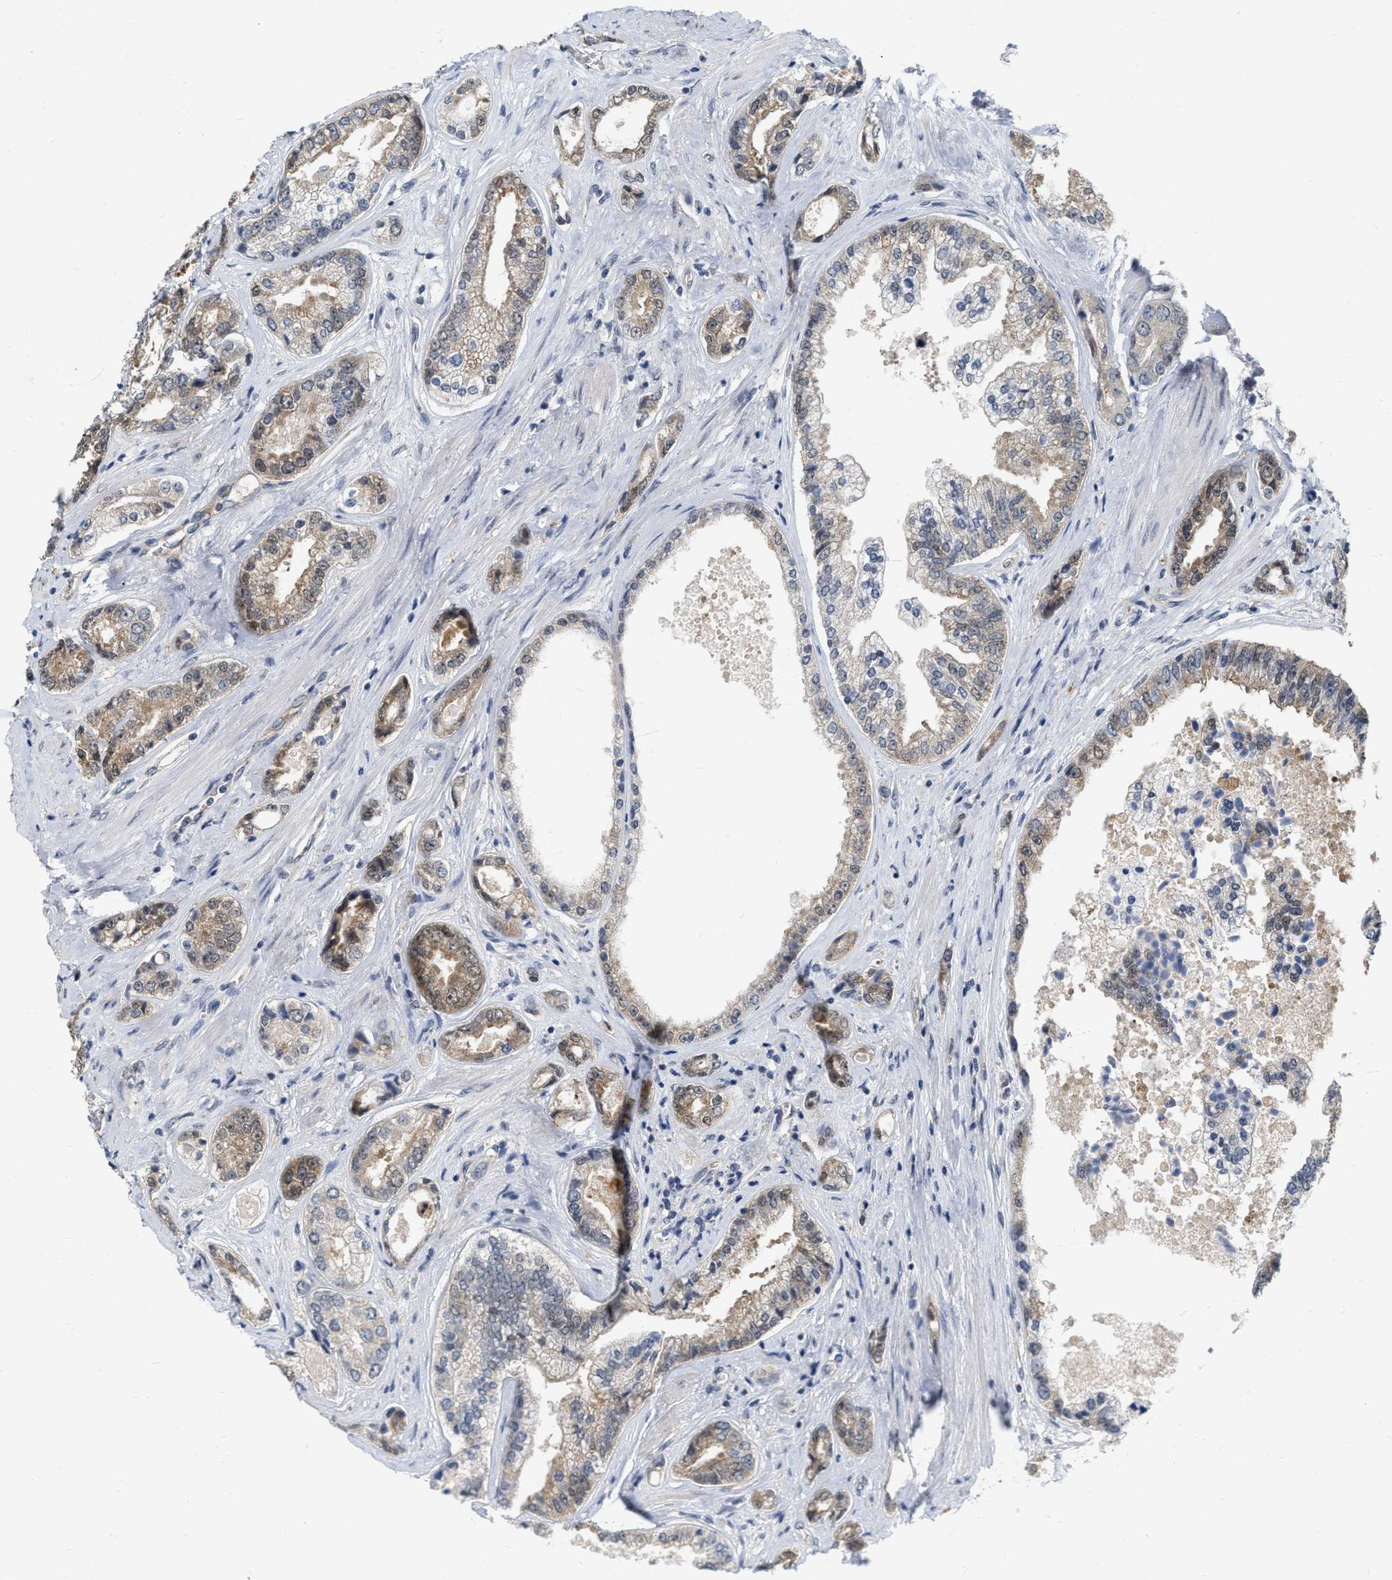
{"staining": {"intensity": "moderate", "quantity": ">75%", "location": "cytoplasmic/membranous"}, "tissue": "prostate cancer", "cell_type": "Tumor cells", "image_type": "cancer", "snomed": [{"axis": "morphology", "description": "Adenocarcinoma, High grade"}, {"axis": "topography", "description": "Prostate"}], "caption": "IHC photomicrograph of prostate cancer stained for a protein (brown), which reveals medium levels of moderate cytoplasmic/membranous expression in approximately >75% of tumor cells.", "gene": "RUVBL1", "patient": {"sex": "male", "age": 61}}